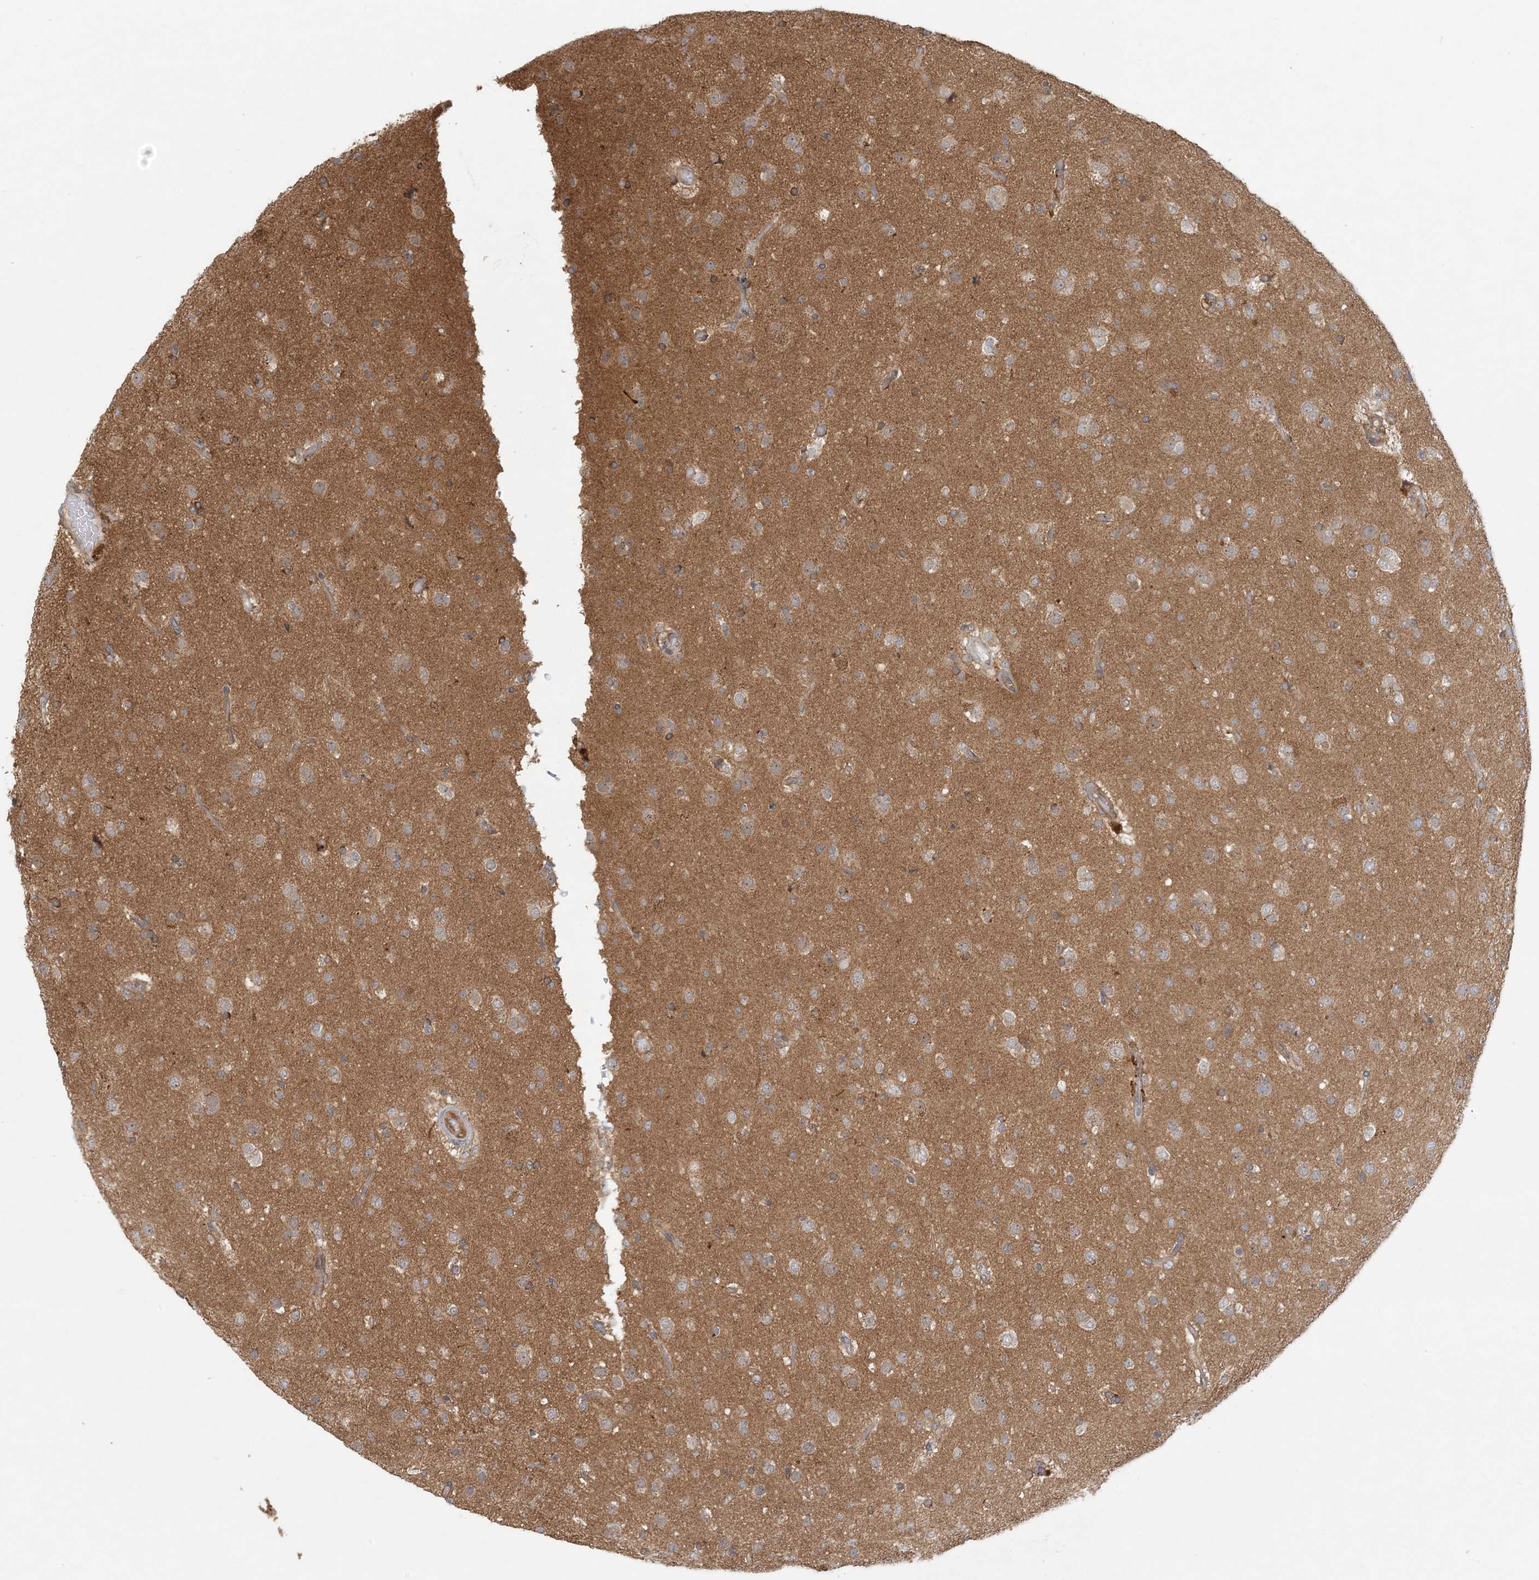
{"staining": {"intensity": "negative", "quantity": "none", "location": "none"}, "tissue": "glioma", "cell_type": "Tumor cells", "image_type": "cancer", "snomed": [{"axis": "morphology", "description": "Glioma, malignant, Low grade"}, {"axis": "topography", "description": "Brain"}], "caption": "Immunohistochemistry (IHC) image of neoplastic tissue: human glioma stained with DAB (3,3'-diaminobenzidine) reveals no significant protein staining in tumor cells. The staining was performed using DAB to visualize the protein expression in brown, while the nuclei were stained in blue with hematoxylin (Magnification: 20x).", "gene": "OBI1", "patient": {"sex": "male", "age": 65}}